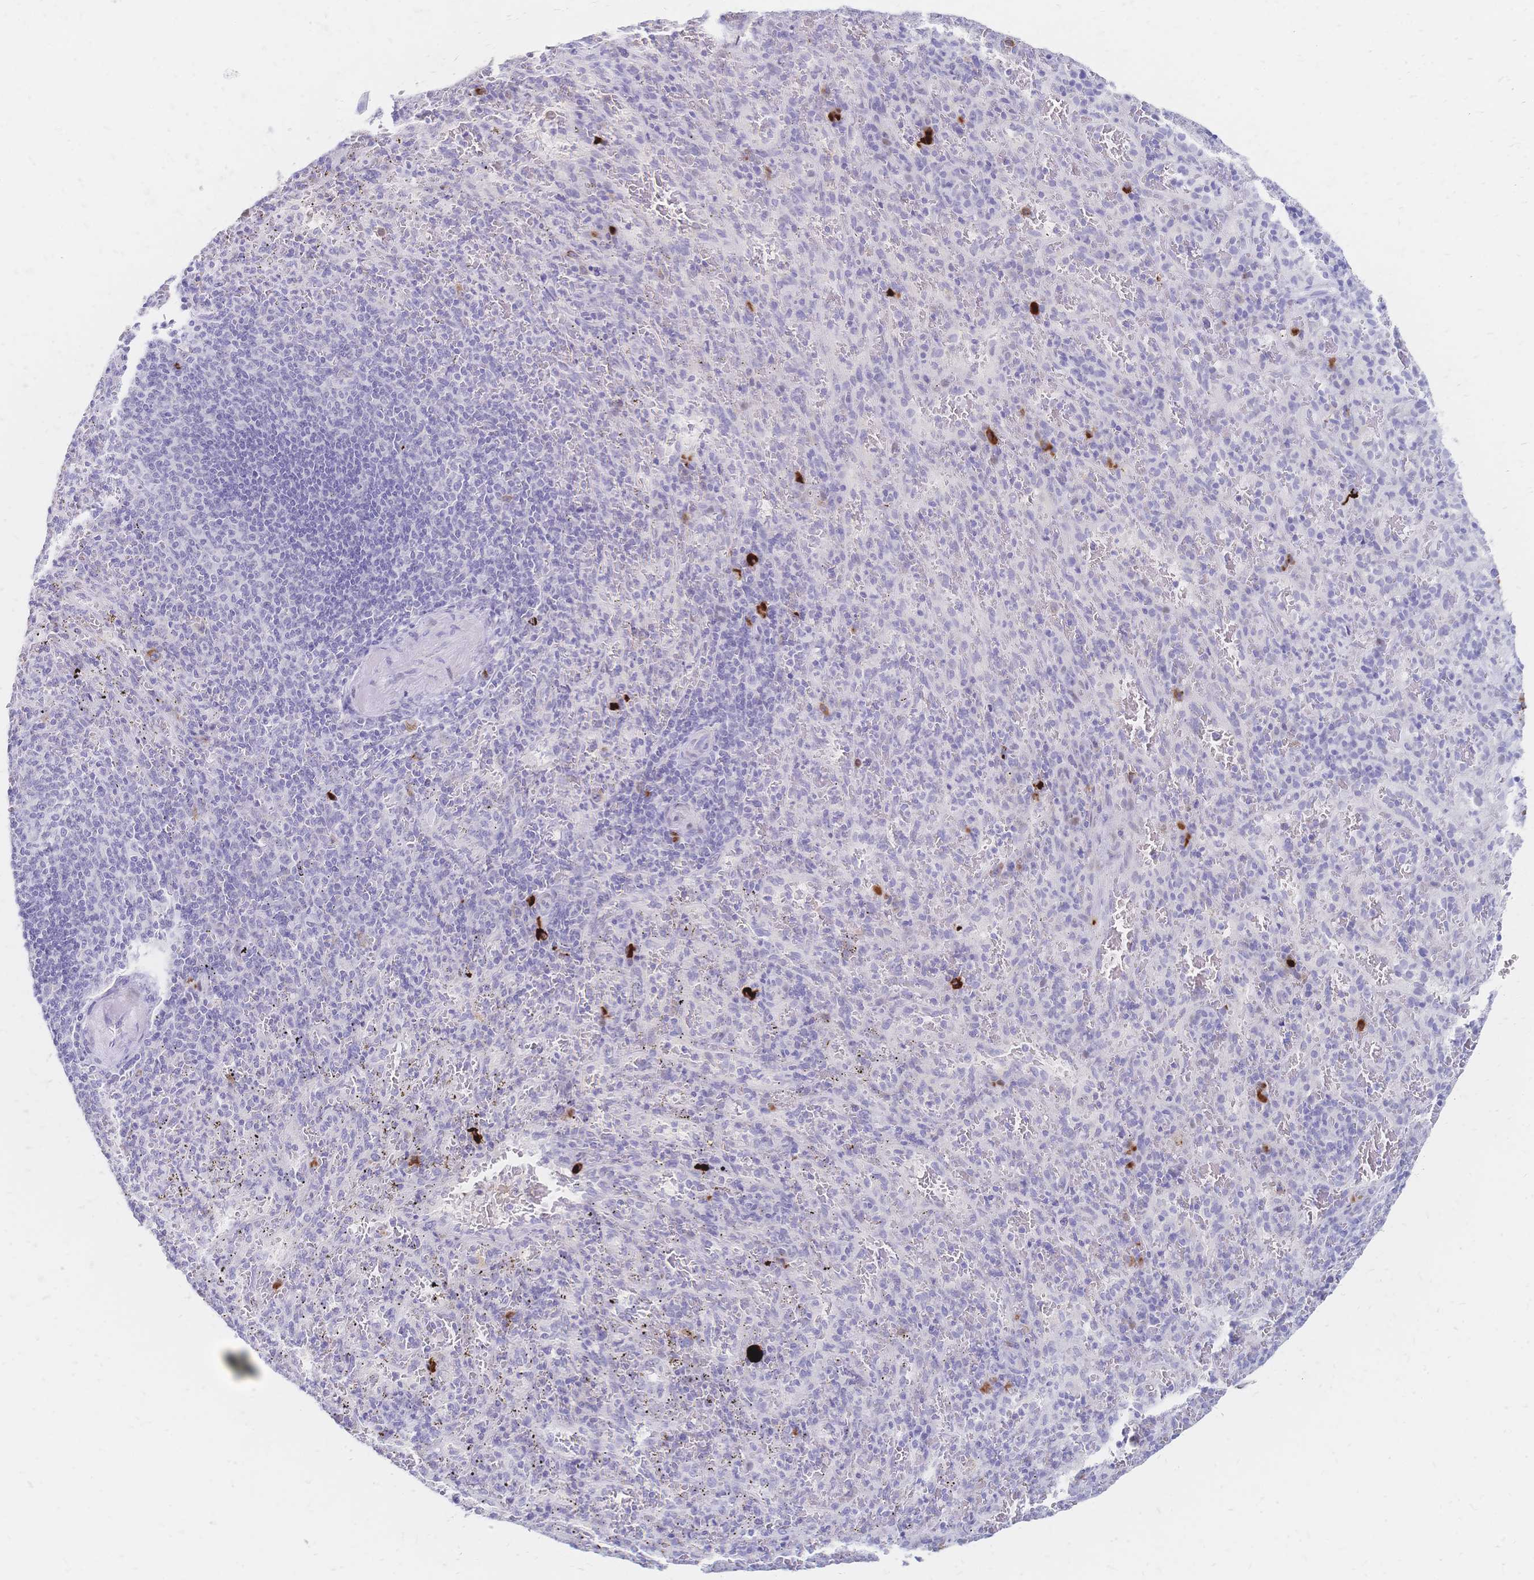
{"staining": {"intensity": "negative", "quantity": "none", "location": "none"}, "tissue": "spleen", "cell_type": "Cells in red pulp", "image_type": "normal", "snomed": [{"axis": "morphology", "description": "Normal tissue, NOS"}, {"axis": "topography", "description": "Spleen"}], "caption": "Cells in red pulp show no significant positivity in unremarkable spleen.", "gene": "PSORS1C2", "patient": {"sex": "male", "age": 57}}